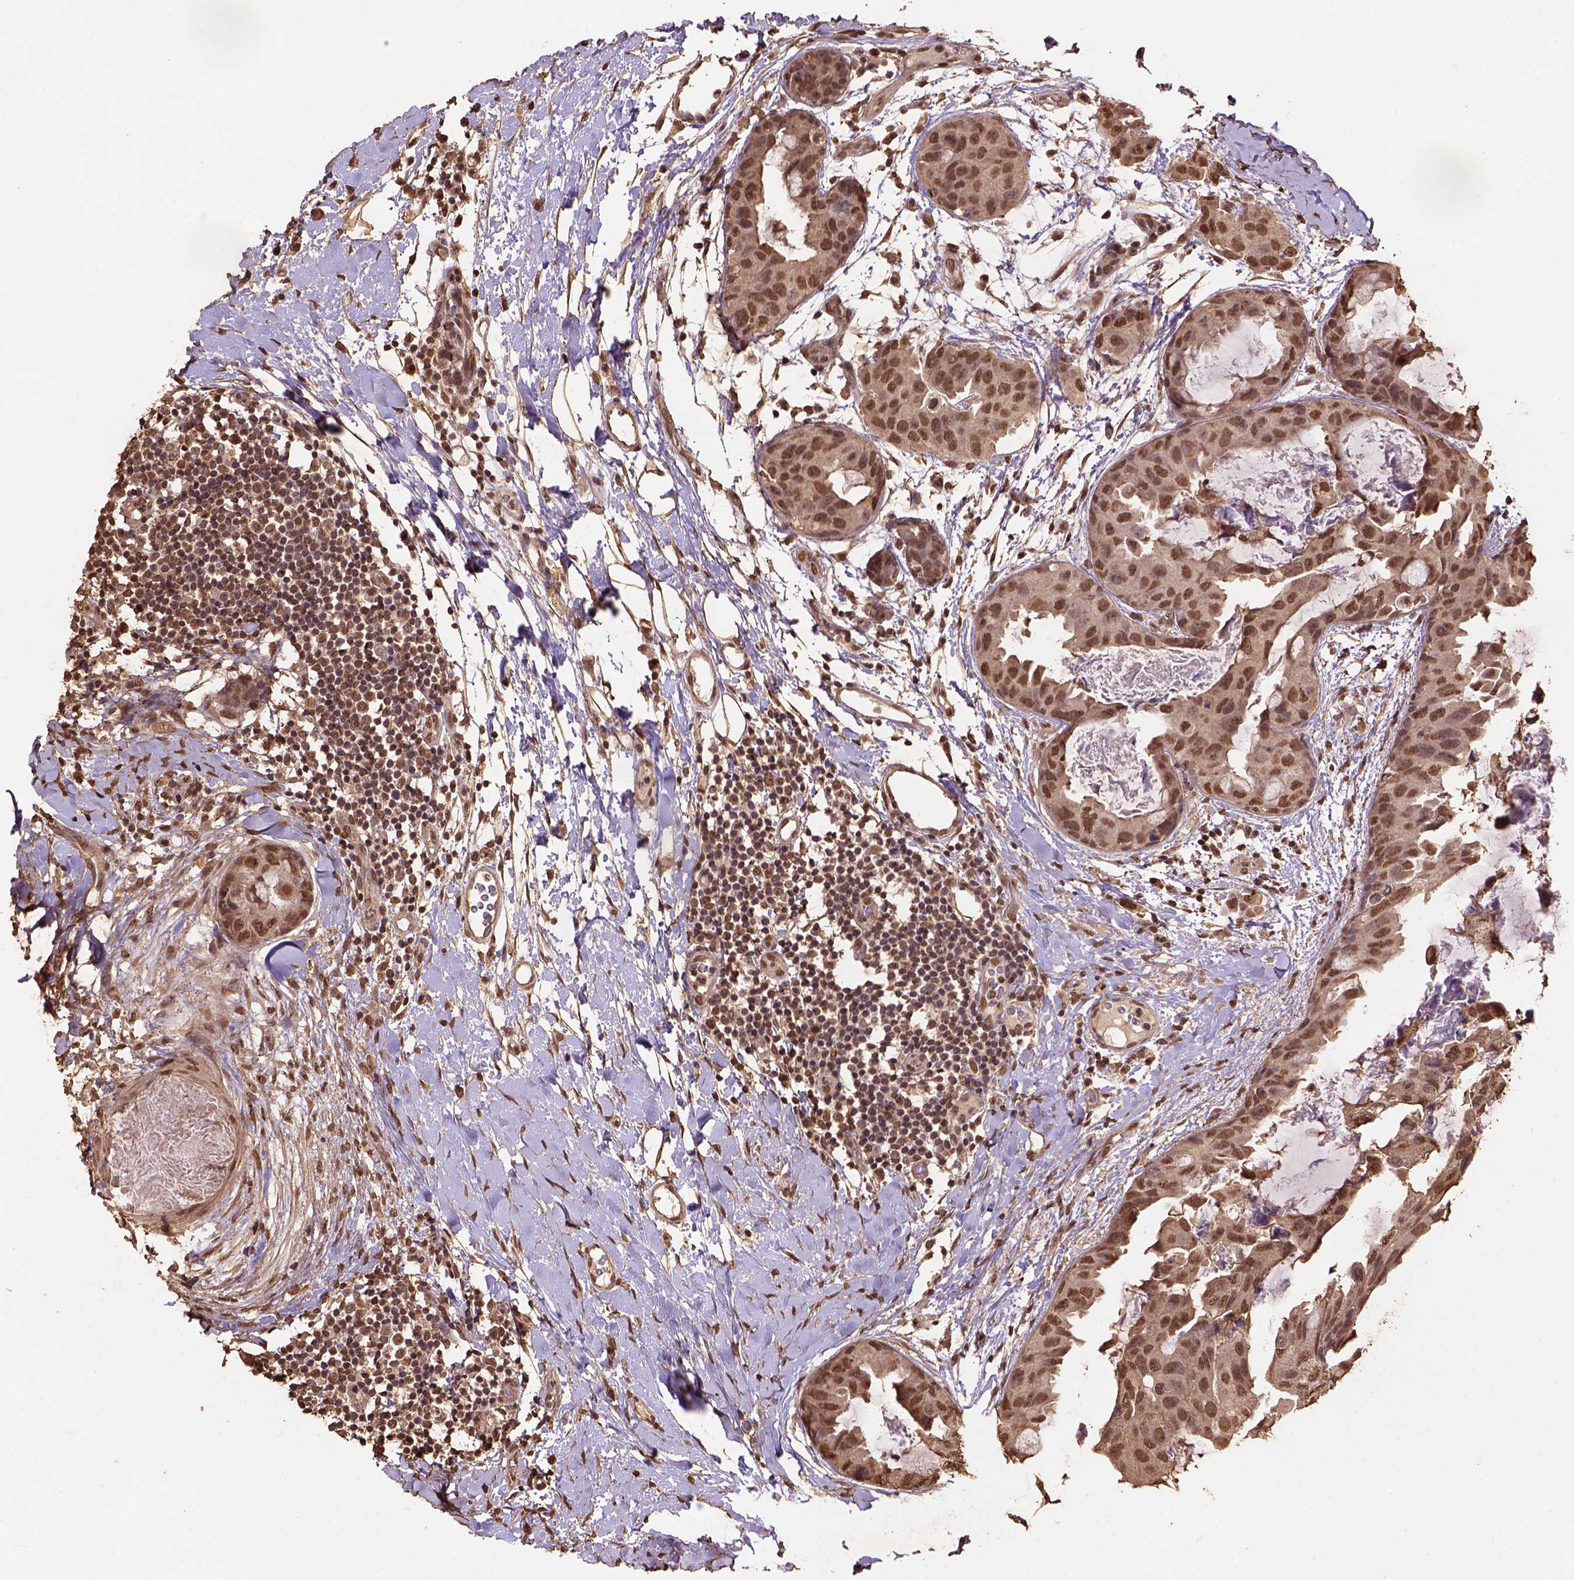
{"staining": {"intensity": "moderate", "quantity": ">75%", "location": "nuclear"}, "tissue": "breast cancer", "cell_type": "Tumor cells", "image_type": "cancer", "snomed": [{"axis": "morphology", "description": "Normal tissue, NOS"}, {"axis": "morphology", "description": "Duct carcinoma"}, {"axis": "topography", "description": "Breast"}], "caption": "Breast intraductal carcinoma tissue reveals moderate nuclear expression in about >75% of tumor cells", "gene": "CSTF2T", "patient": {"sex": "female", "age": 40}}